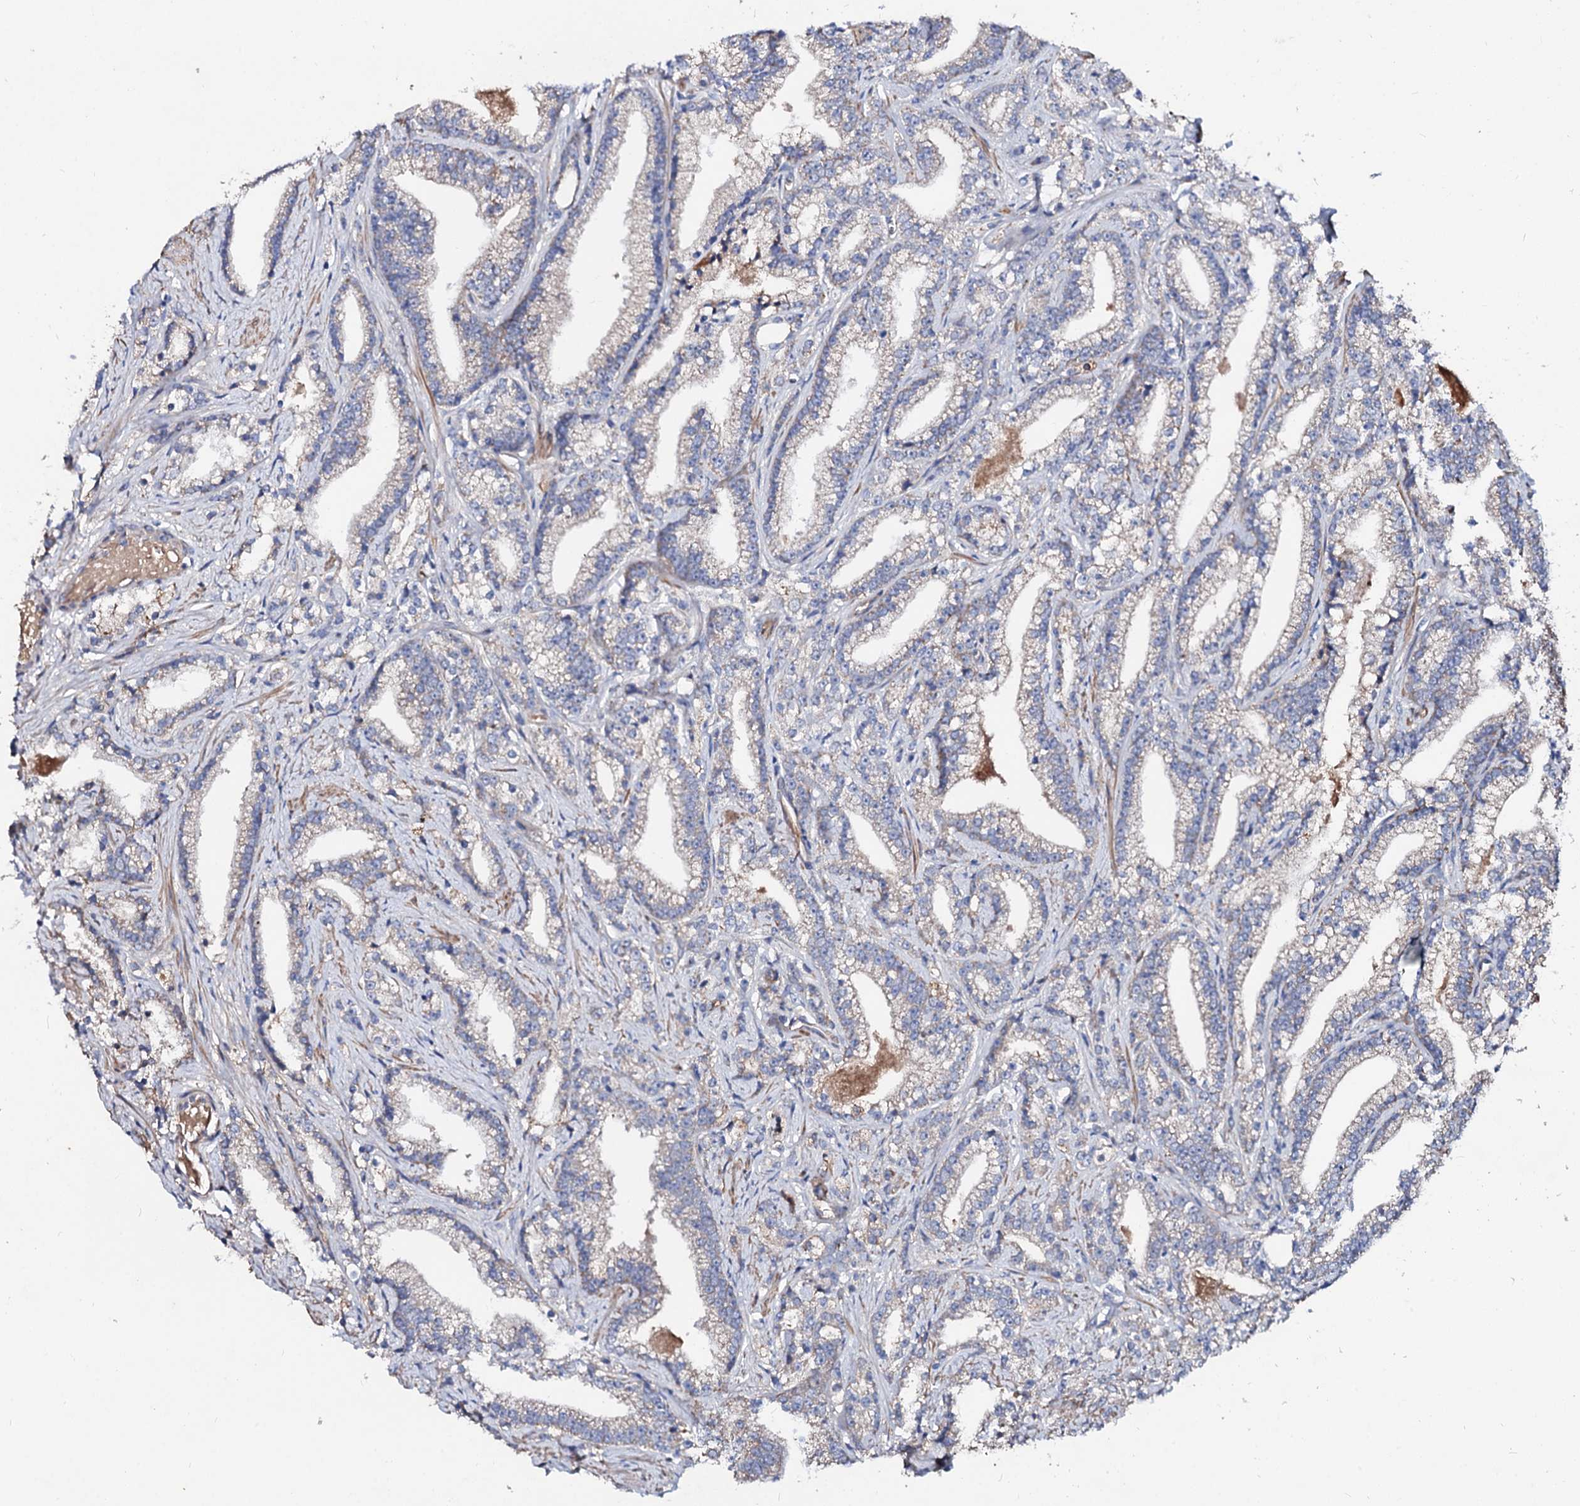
{"staining": {"intensity": "strong", "quantity": "25%-75%", "location": "cytoplasmic/membranous"}, "tissue": "prostate cancer", "cell_type": "Tumor cells", "image_type": "cancer", "snomed": [{"axis": "morphology", "description": "Adenocarcinoma, High grade"}, {"axis": "topography", "description": "Prostate and seminal vesicle, NOS"}], "caption": "About 25%-75% of tumor cells in human prostate cancer (adenocarcinoma (high-grade)) display strong cytoplasmic/membranous protein expression as visualized by brown immunohistochemical staining.", "gene": "FIBIN", "patient": {"sex": "male", "age": 67}}